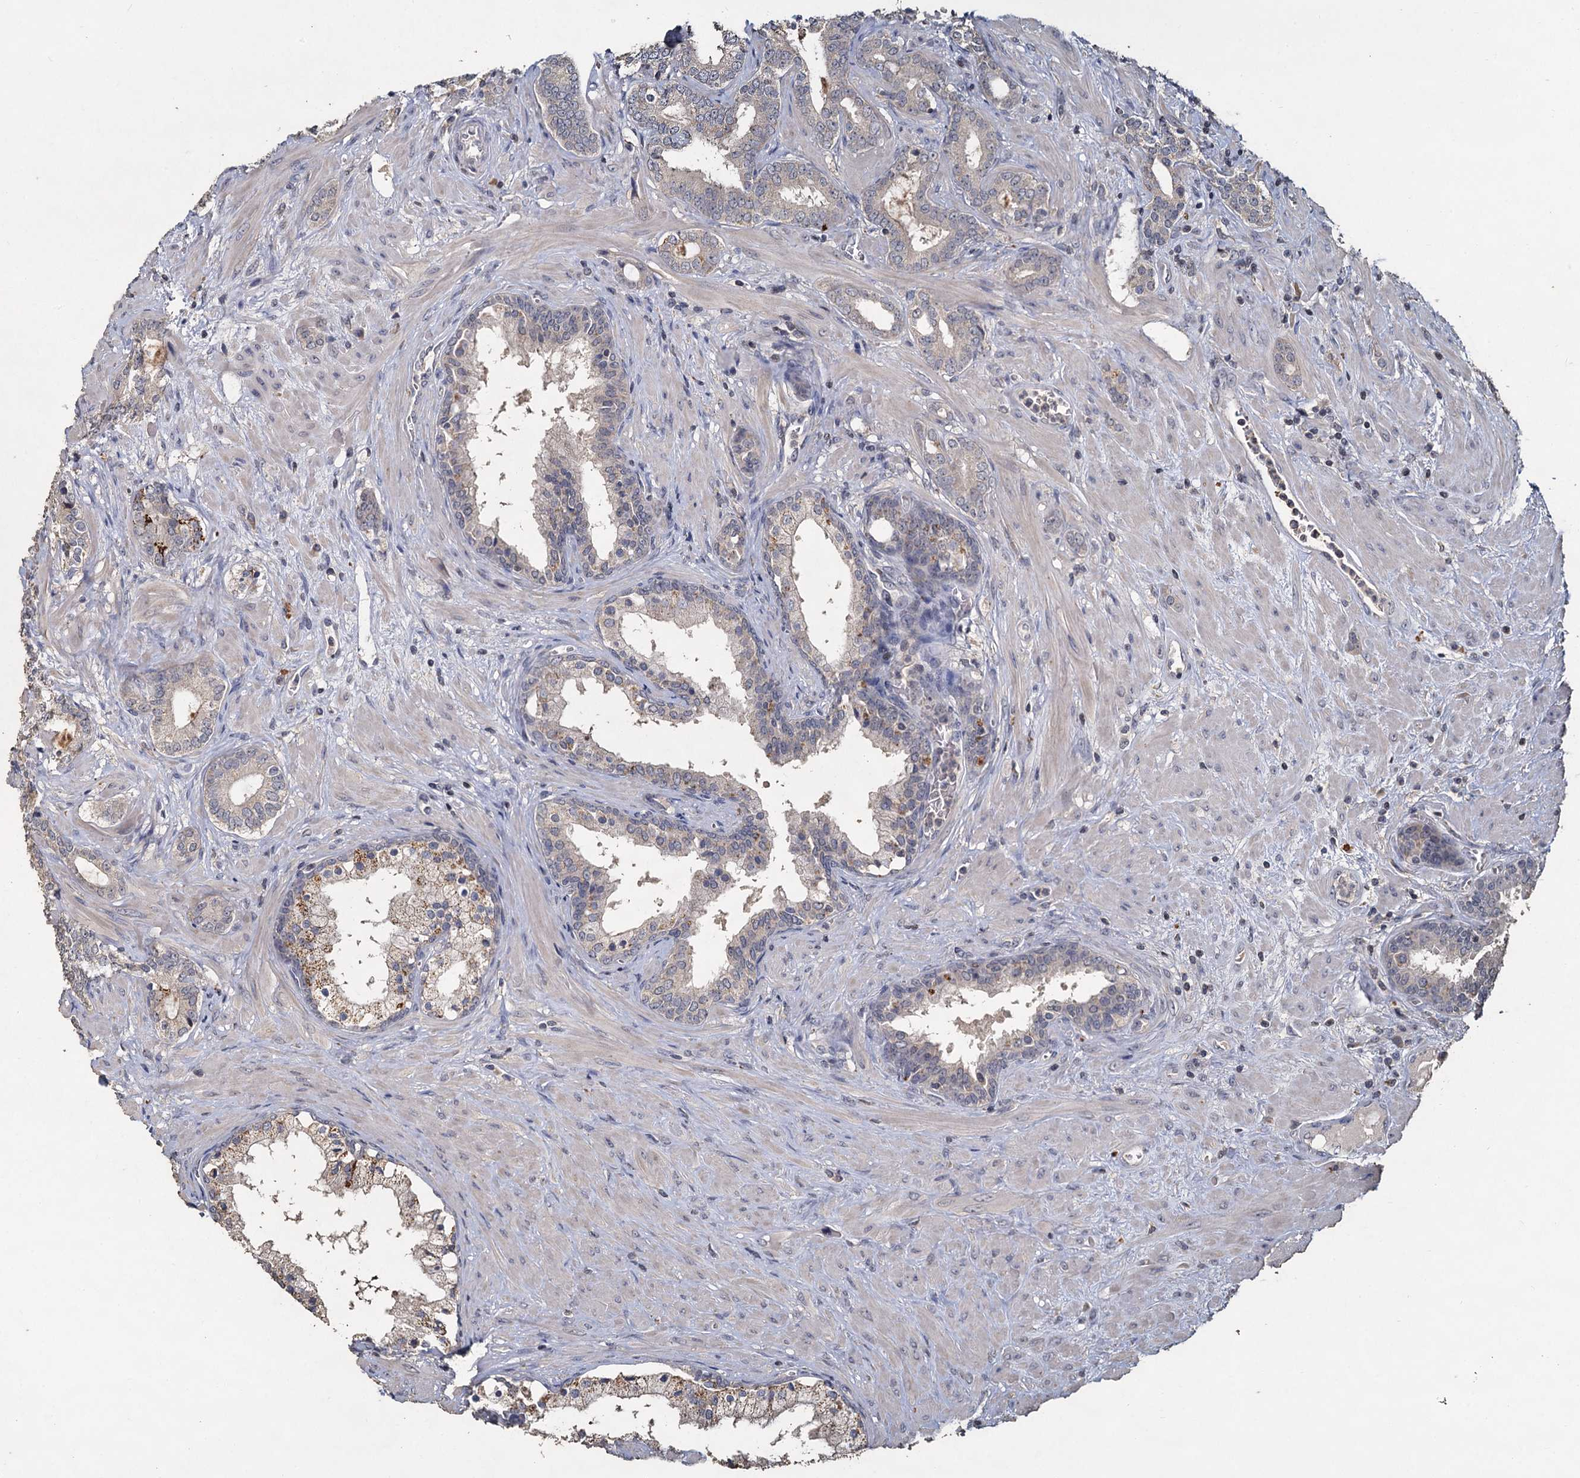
{"staining": {"intensity": "strong", "quantity": "<25%", "location": "cytoplasmic/membranous"}, "tissue": "prostate cancer", "cell_type": "Tumor cells", "image_type": "cancer", "snomed": [{"axis": "morphology", "description": "Adenocarcinoma, High grade"}, {"axis": "topography", "description": "Prostate"}], "caption": "A micrograph of prostate cancer (adenocarcinoma (high-grade)) stained for a protein displays strong cytoplasmic/membranous brown staining in tumor cells.", "gene": "CCDC61", "patient": {"sex": "male", "age": 64}}